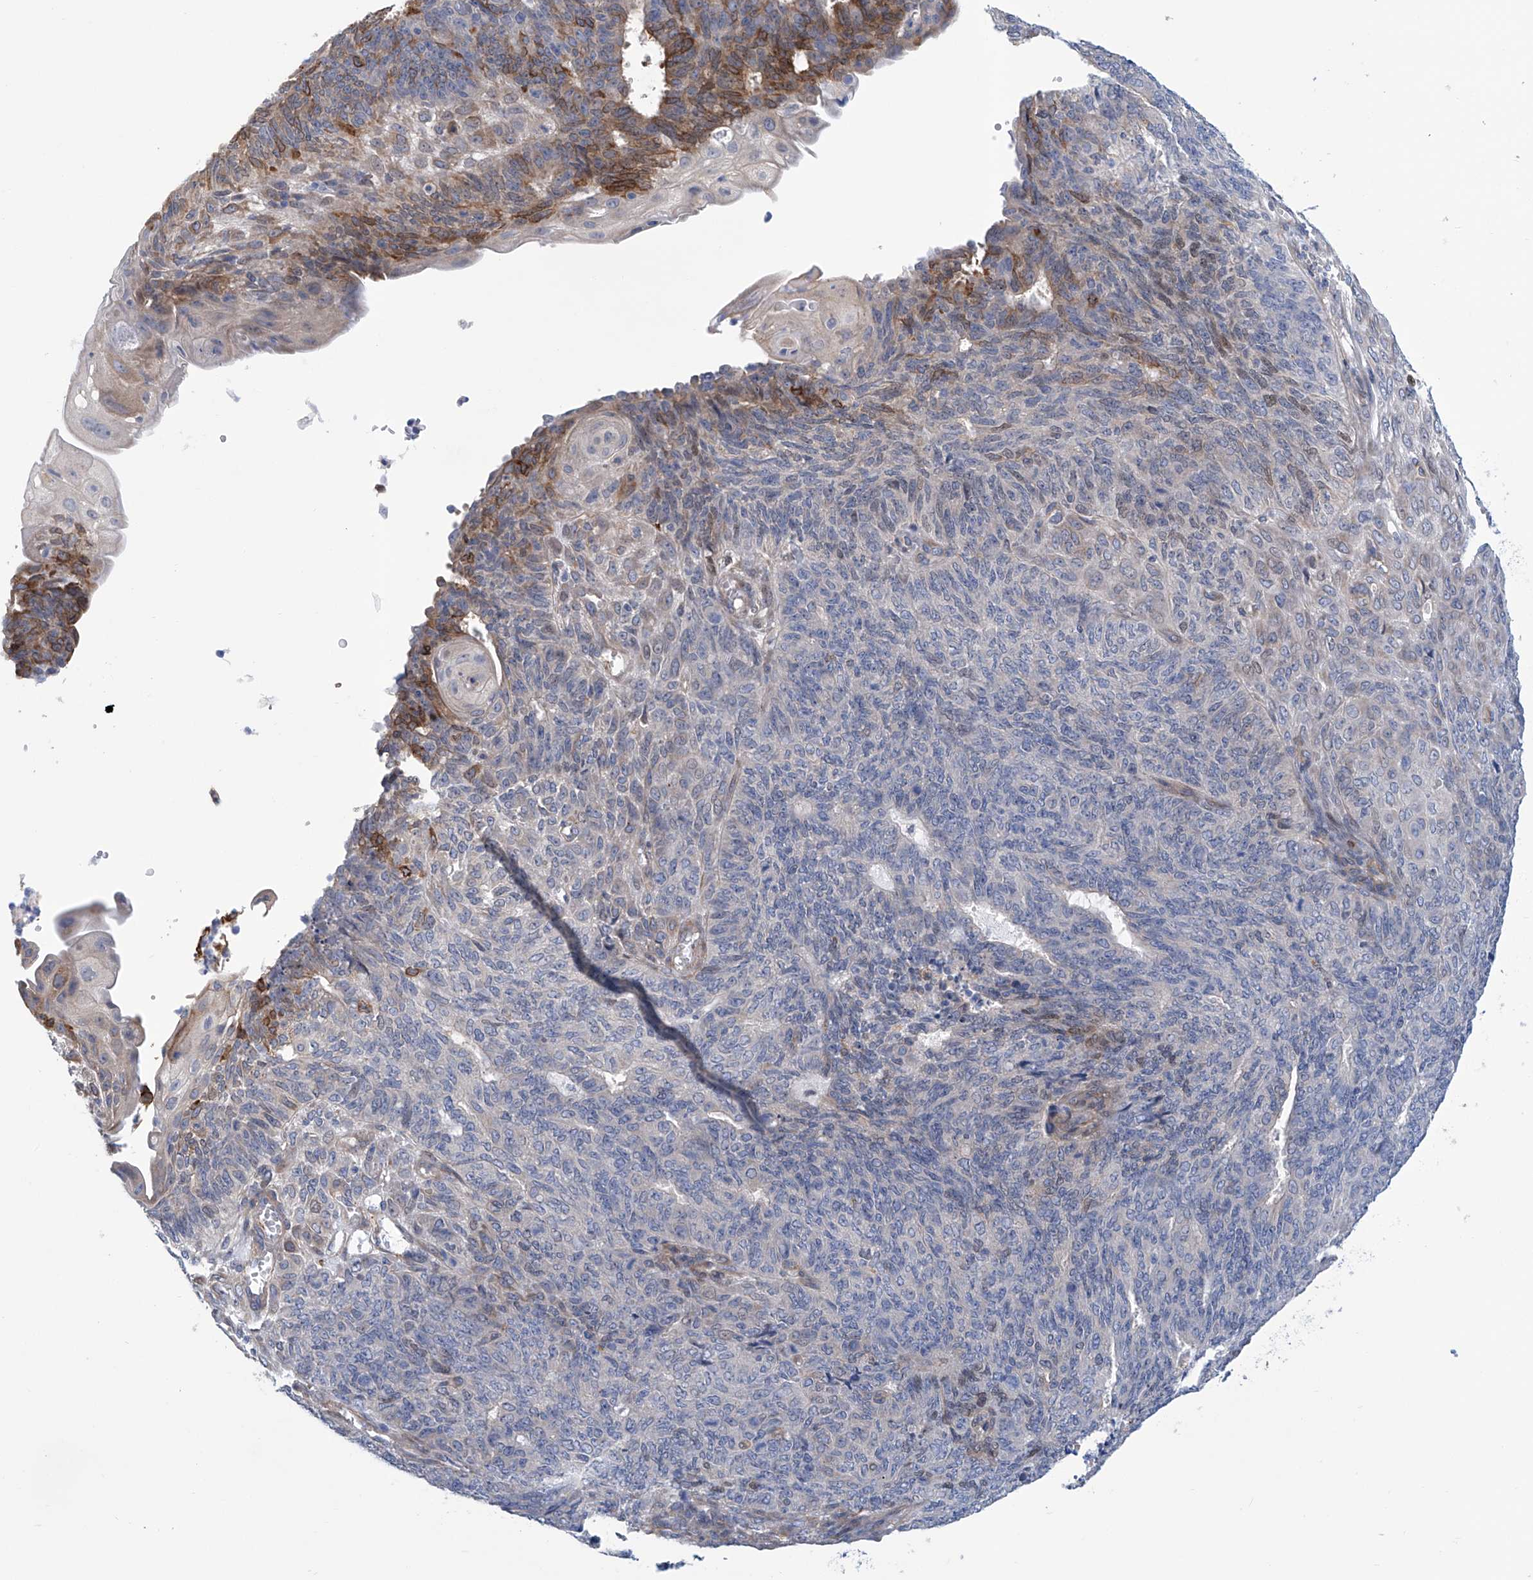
{"staining": {"intensity": "moderate", "quantity": "<25%", "location": "cytoplasmic/membranous"}, "tissue": "endometrial cancer", "cell_type": "Tumor cells", "image_type": "cancer", "snomed": [{"axis": "morphology", "description": "Adenocarcinoma, NOS"}, {"axis": "topography", "description": "Endometrium"}], "caption": "Human adenocarcinoma (endometrial) stained for a protein (brown) reveals moderate cytoplasmic/membranous positive staining in approximately <25% of tumor cells.", "gene": "TNN", "patient": {"sex": "female", "age": 32}}